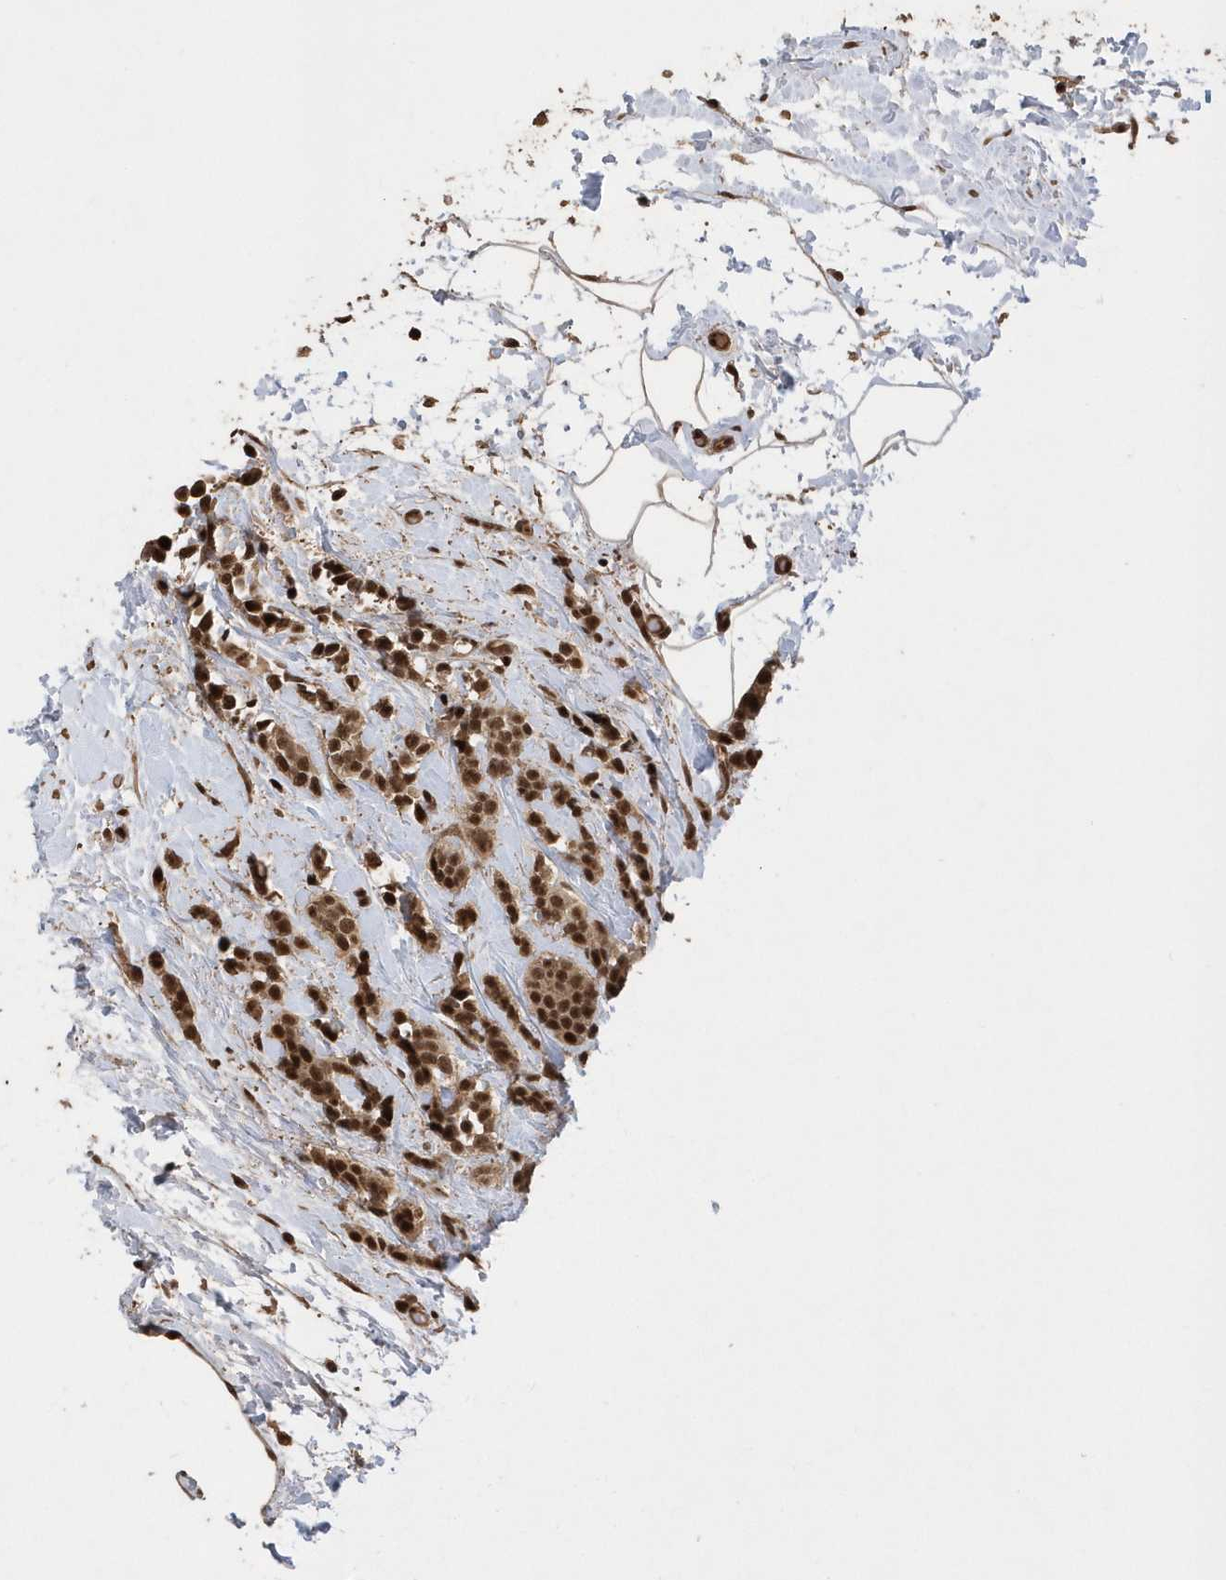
{"staining": {"intensity": "moderate", "quantity": ">75%", "location": "cytoplasmic/membranous,nuclear"}, "tissue": "breast cancer", "cell_type": "Tumor cells", "image_type": "cancer", "snomed": [{"axis": "morphology", "description": "Lobular carcinoma, in situ"}, {"axis": "morphology", "description": "Lobular carcinoma"}, {"axis": "topography", "description": "Breast"}], "caption": "Immunohistochemistry (IHC) histopathology image of breast lobular carcinoma in situ stained for a protein (brown), which exhibits medium levels of moderate cytoplasmic/membranous and nuclear expression in approximately >75% of tumor cells.", "gene": "INTS12", "patient": {"sex": "female", "age": 41}}